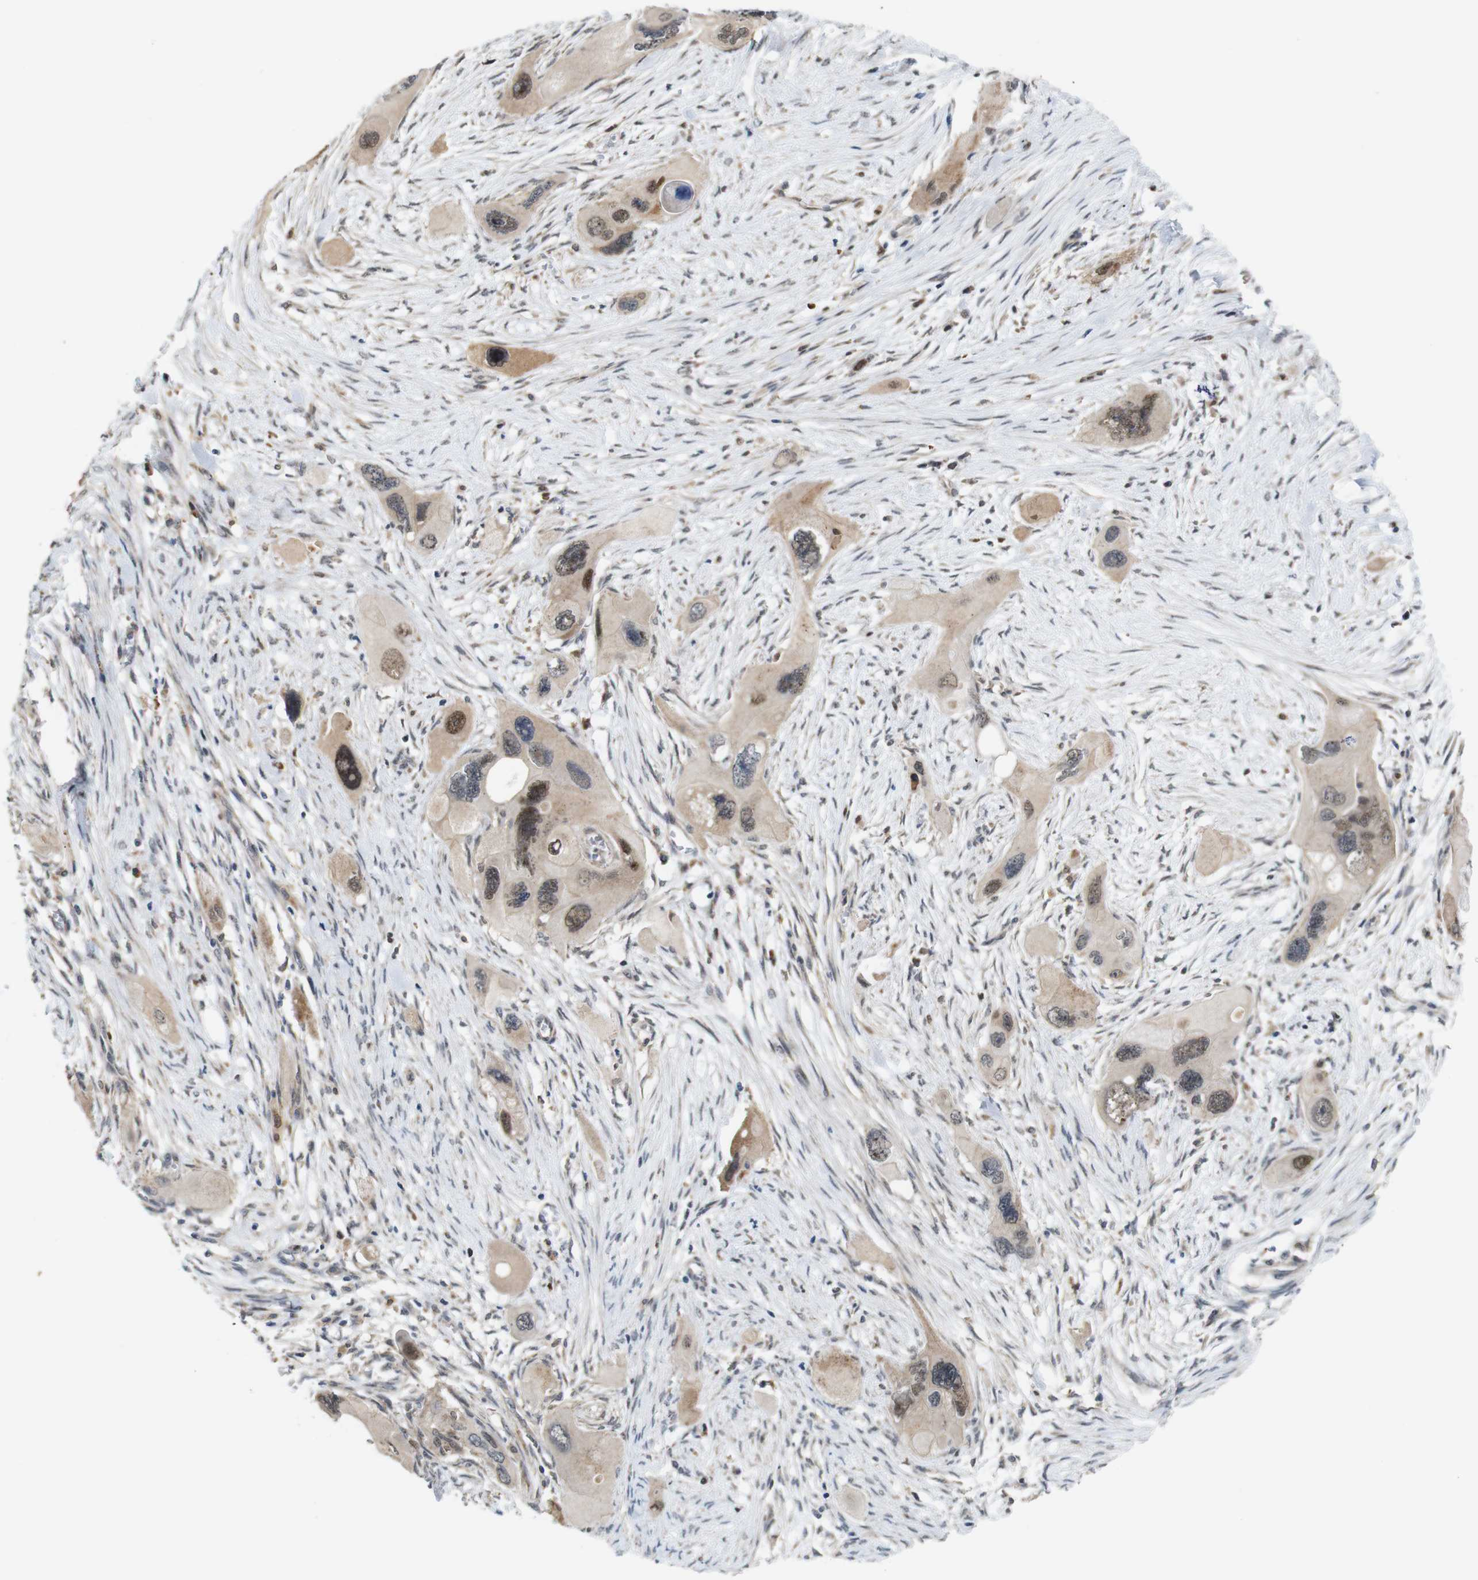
{"staining": {"intensity": "moderate", "quantity": ">75%", "location": "cytoplasmic/membranous,nuclear"}, "tissue": "pancreatic cancer", "cell_type": "Tumor cells", "image_type": "cancer", "snomed": [{"axis": "morphology", "description": "Adenocarcinoma, NOS"}, {"axis": "topography", "description": "Pancreas"}], "caption": "Immunohistochemical staining of adenocarcinoma (pancreatic) exhibits moderate cytoplasmic/membranous and nuclear protein positivity in about >75% of tumor cells.", "gene": "PNMA8A", "patient": {"sex": "male", "age": 73}}